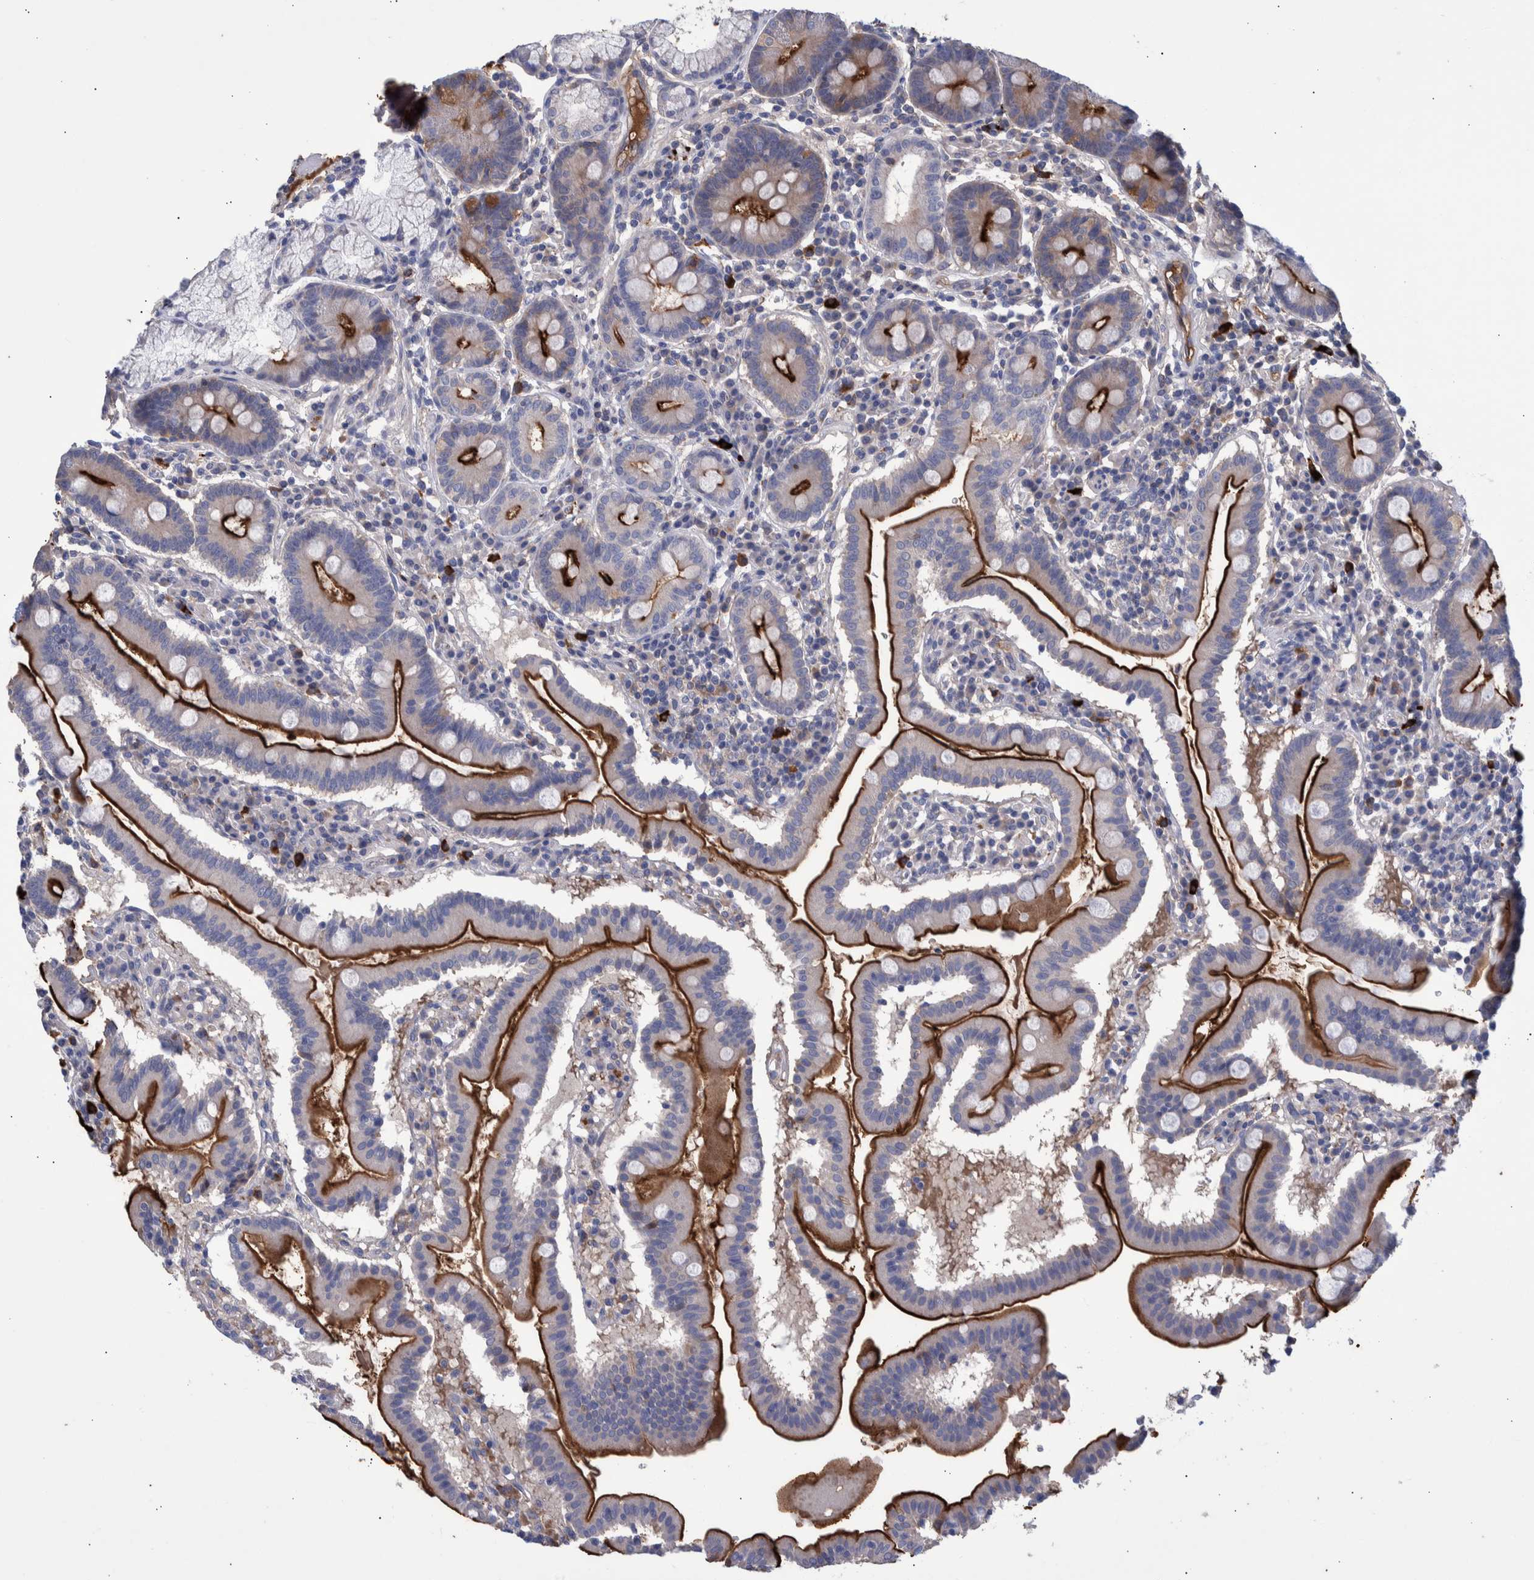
{"staining": {"intensity": "strong", "quantity": "25%-75%", "location": "cytoplasmic/membranous"}, "tissue": "duodenum", "cell_type": "Glandular cells", "image_type": "normal", "snomed": [{"axis": "morphology", "description": "Normal tissue, NOS"}, {"axis": "topography", "description": "Duodenum"}], "caption": "The immunohistochemical stain highlights strong cytoplasmic/membranous staining in glandular cells of normal duodenum. (DAB IHC, brown staining for protein, blue staining for nuclei).", "gene": "DLL4", "patient": {"sex": "male", "age": 50}}